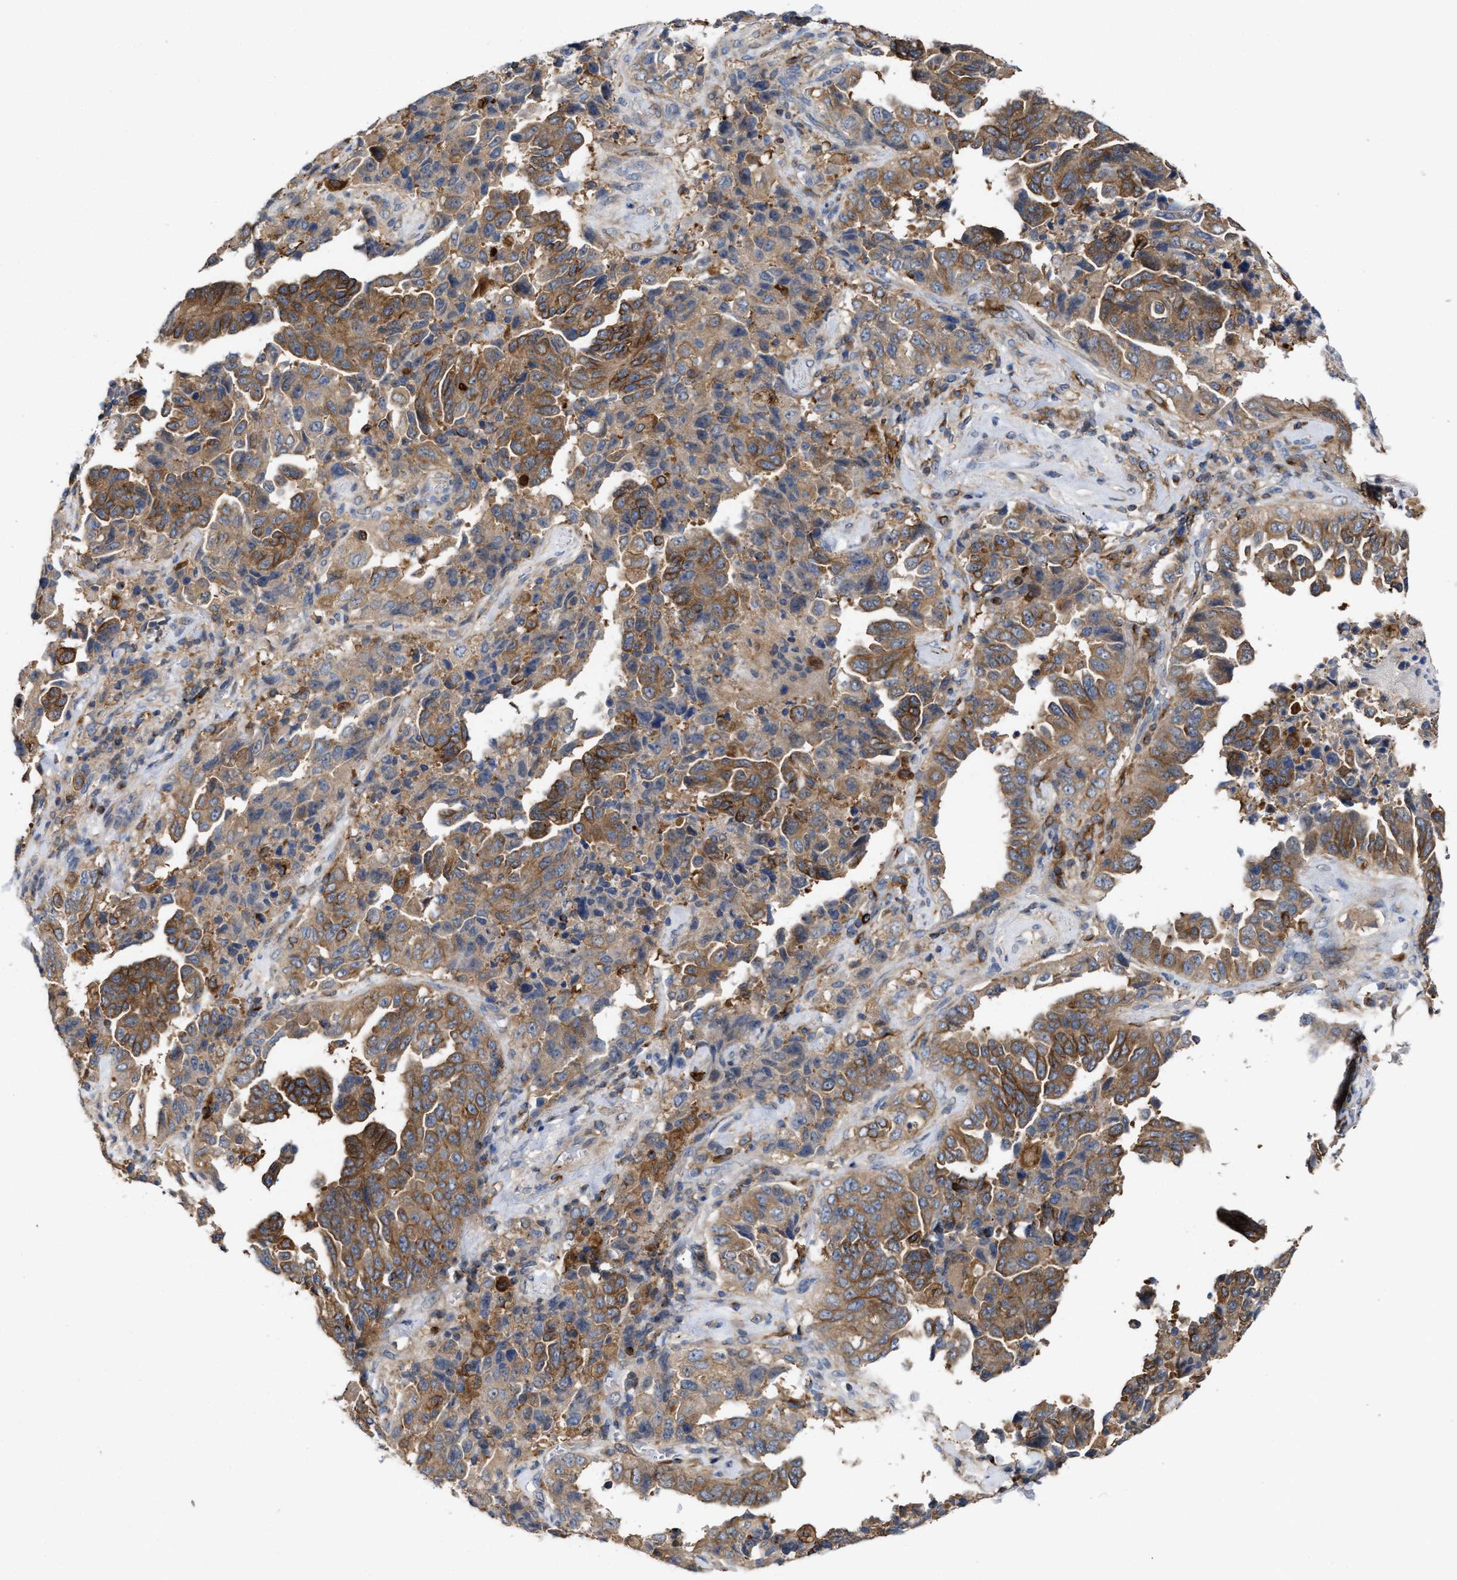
{"staining": {"intensity": "moderate", "quantity": ">75%", "location": "cytoplasmic/membranous"}, "tissue": "lung cancer", "cell_type": "Tumor cells", "image_type": "cancer", "snomed": [{"axis": "morphology", "description": "Adenocarcinoma, NOS"}, {"axis": "topography", "description": "Lung"}], "caption": "Adenocarcinoma (lung) stained for a protein (brown) shows moderate cytoplasmic/membranous positive expression in about >75% of tumor cells.", "gene": "BBLN", "patient": {"sex": "female", "age": 51}}